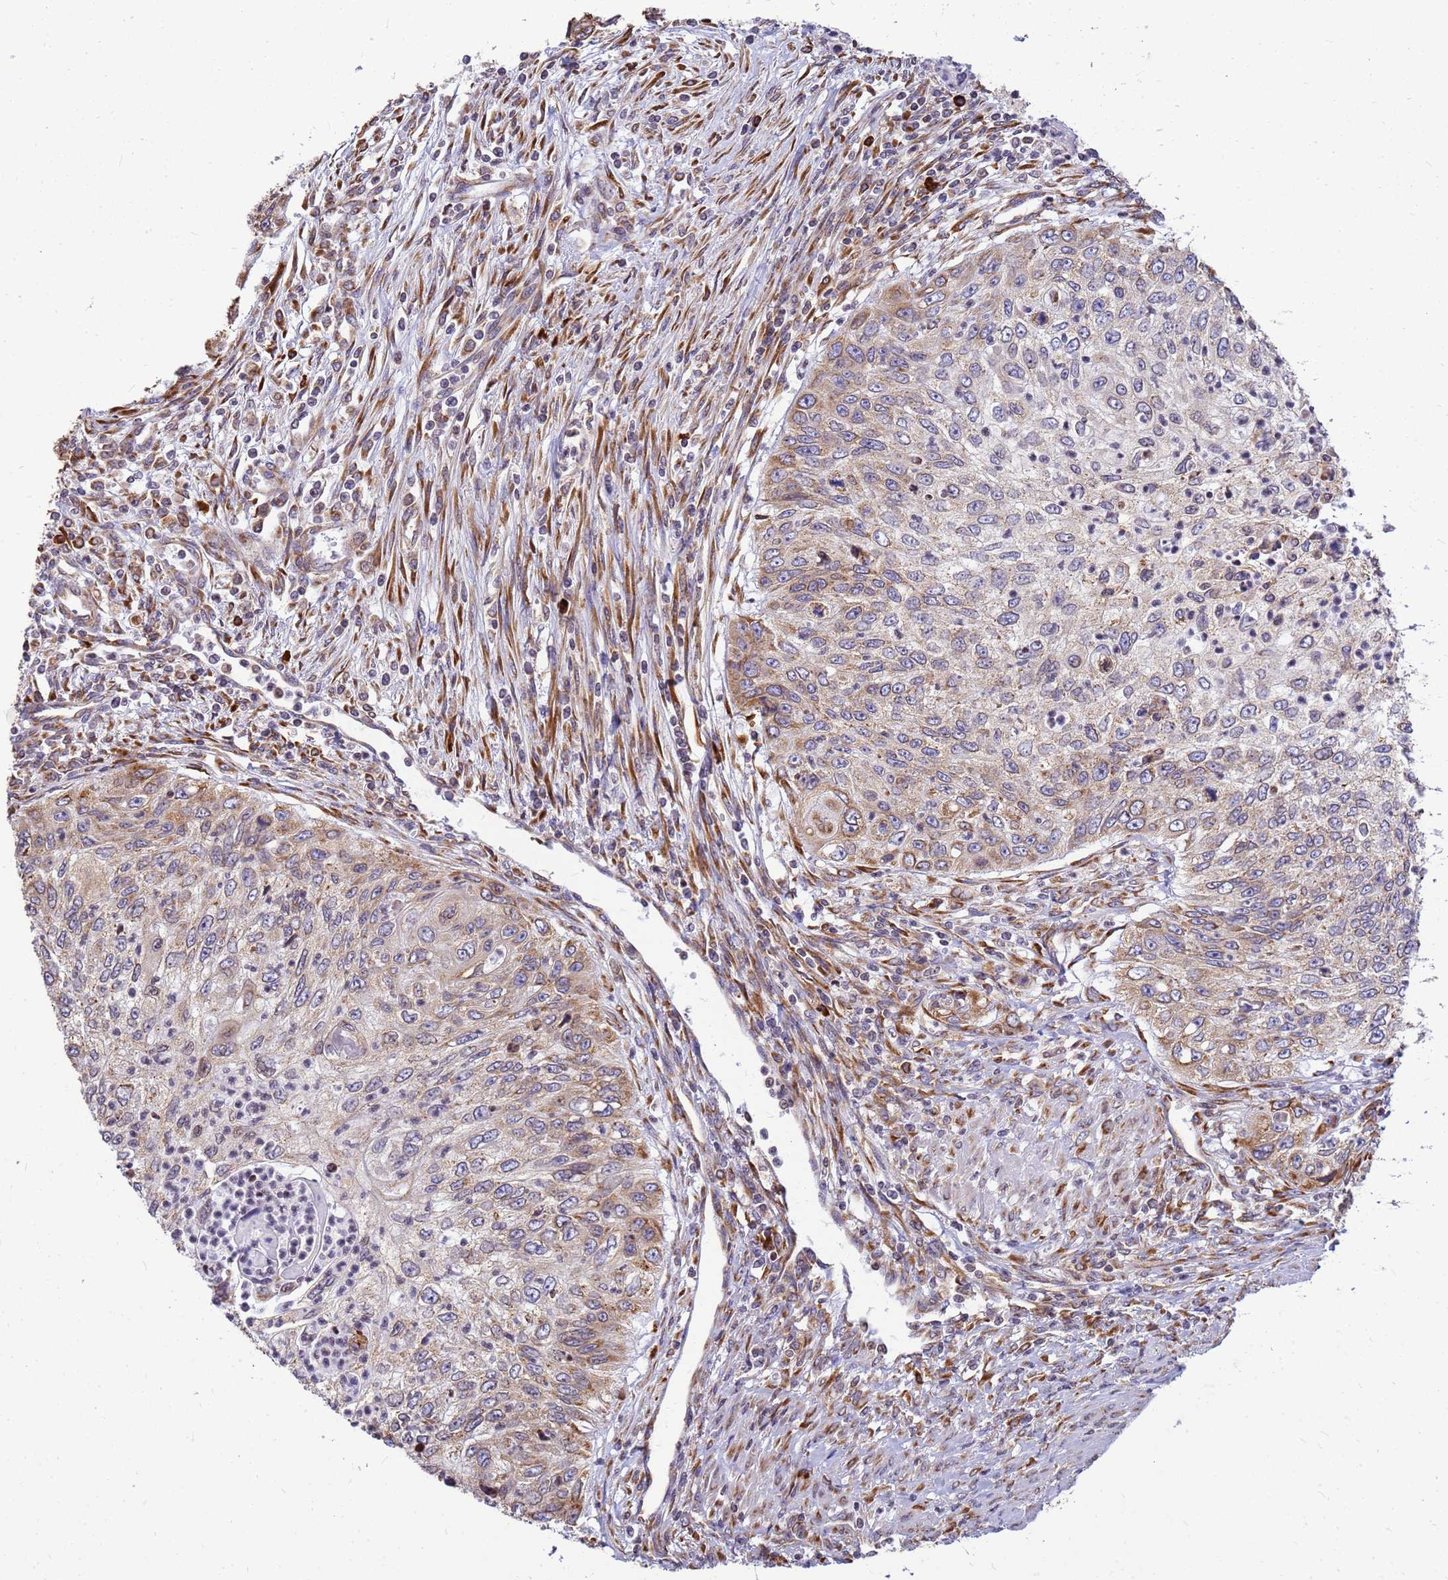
{"staining": {"intensity": "weak", "quantity": ">75%", "location": "cytoplasmic/membranous"}, "tissue": "urothelial cancer", "cell_type": "Tumor cells", "image_type": "cancer", "snomed": [{"axis": "morphology", "description": "Urothelial carcinoma, High grade"}, {"axis": "topography", "description": "Urinary bladder"}], "caption": "This is a micrograph of immunohistochemistry (IHC) staining of urothelial cancer, which shows weak staining in the cytoplasmic/membranous of tumor cells.", "gene": "SSR4", "patient": {"sex": "female", "age": 60}}